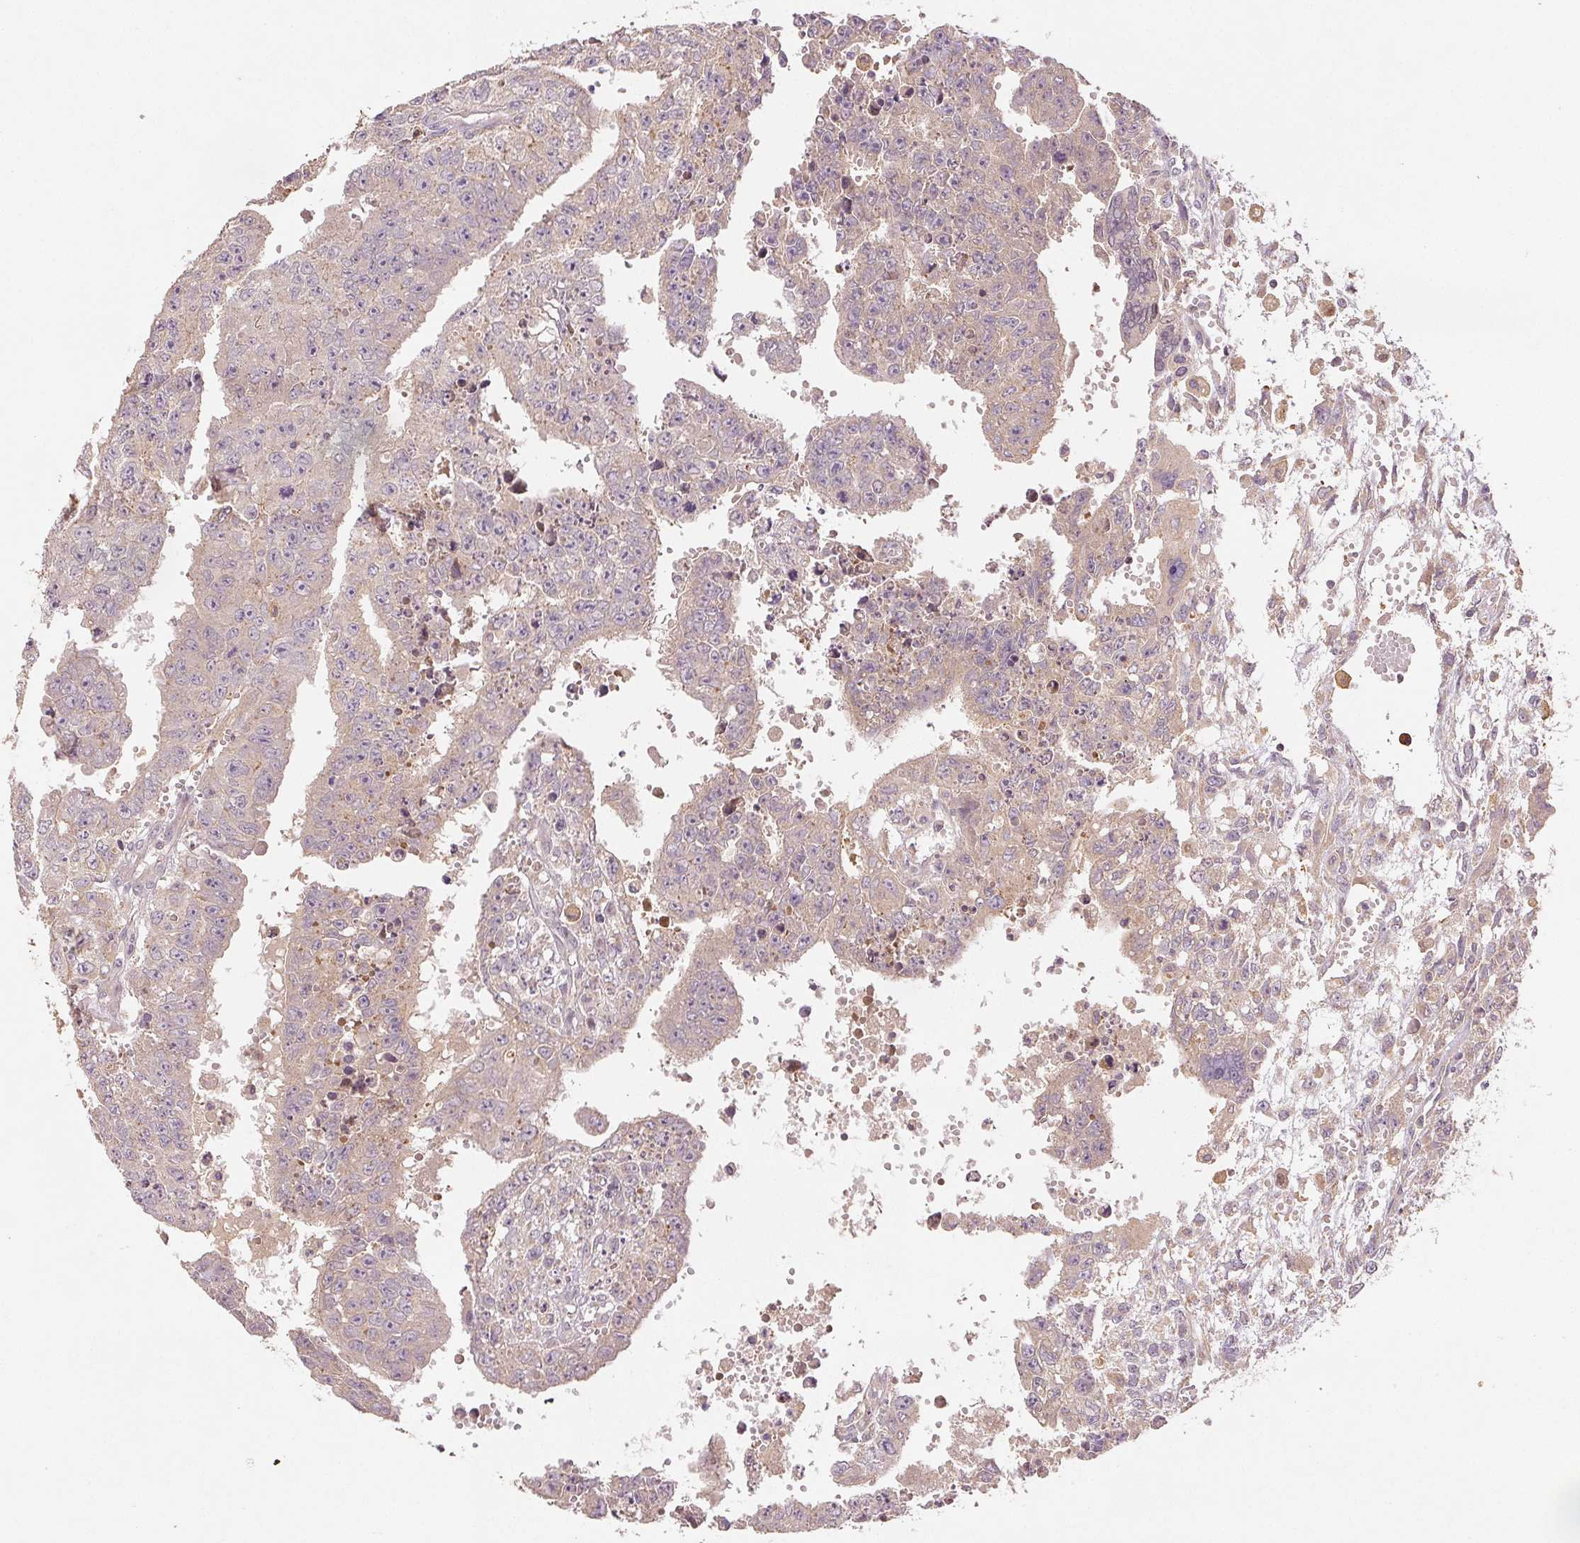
{"staining": {"intensity": "weak", "quantity": "25%-75%", "location": "cytoplasmic/membranous"}, "tissue": "testis cancer", "cell_type": "Tumor cells", "image_type": "cancer", "snomed": [{"axis": "morphology", "description": "Carcinoma, Embryonal, NOS"}, {"axis": "morphology", "description": "Teratoma, malignant, NOS"}, {"axis": "topography", "description": "Testis"}], "caption": "Testis malignant teratoma stained with a protein marker reveals weak staining in tumor cells.", "gene": "YIF1B", "patient": {"sex": "male", "age": 24}}